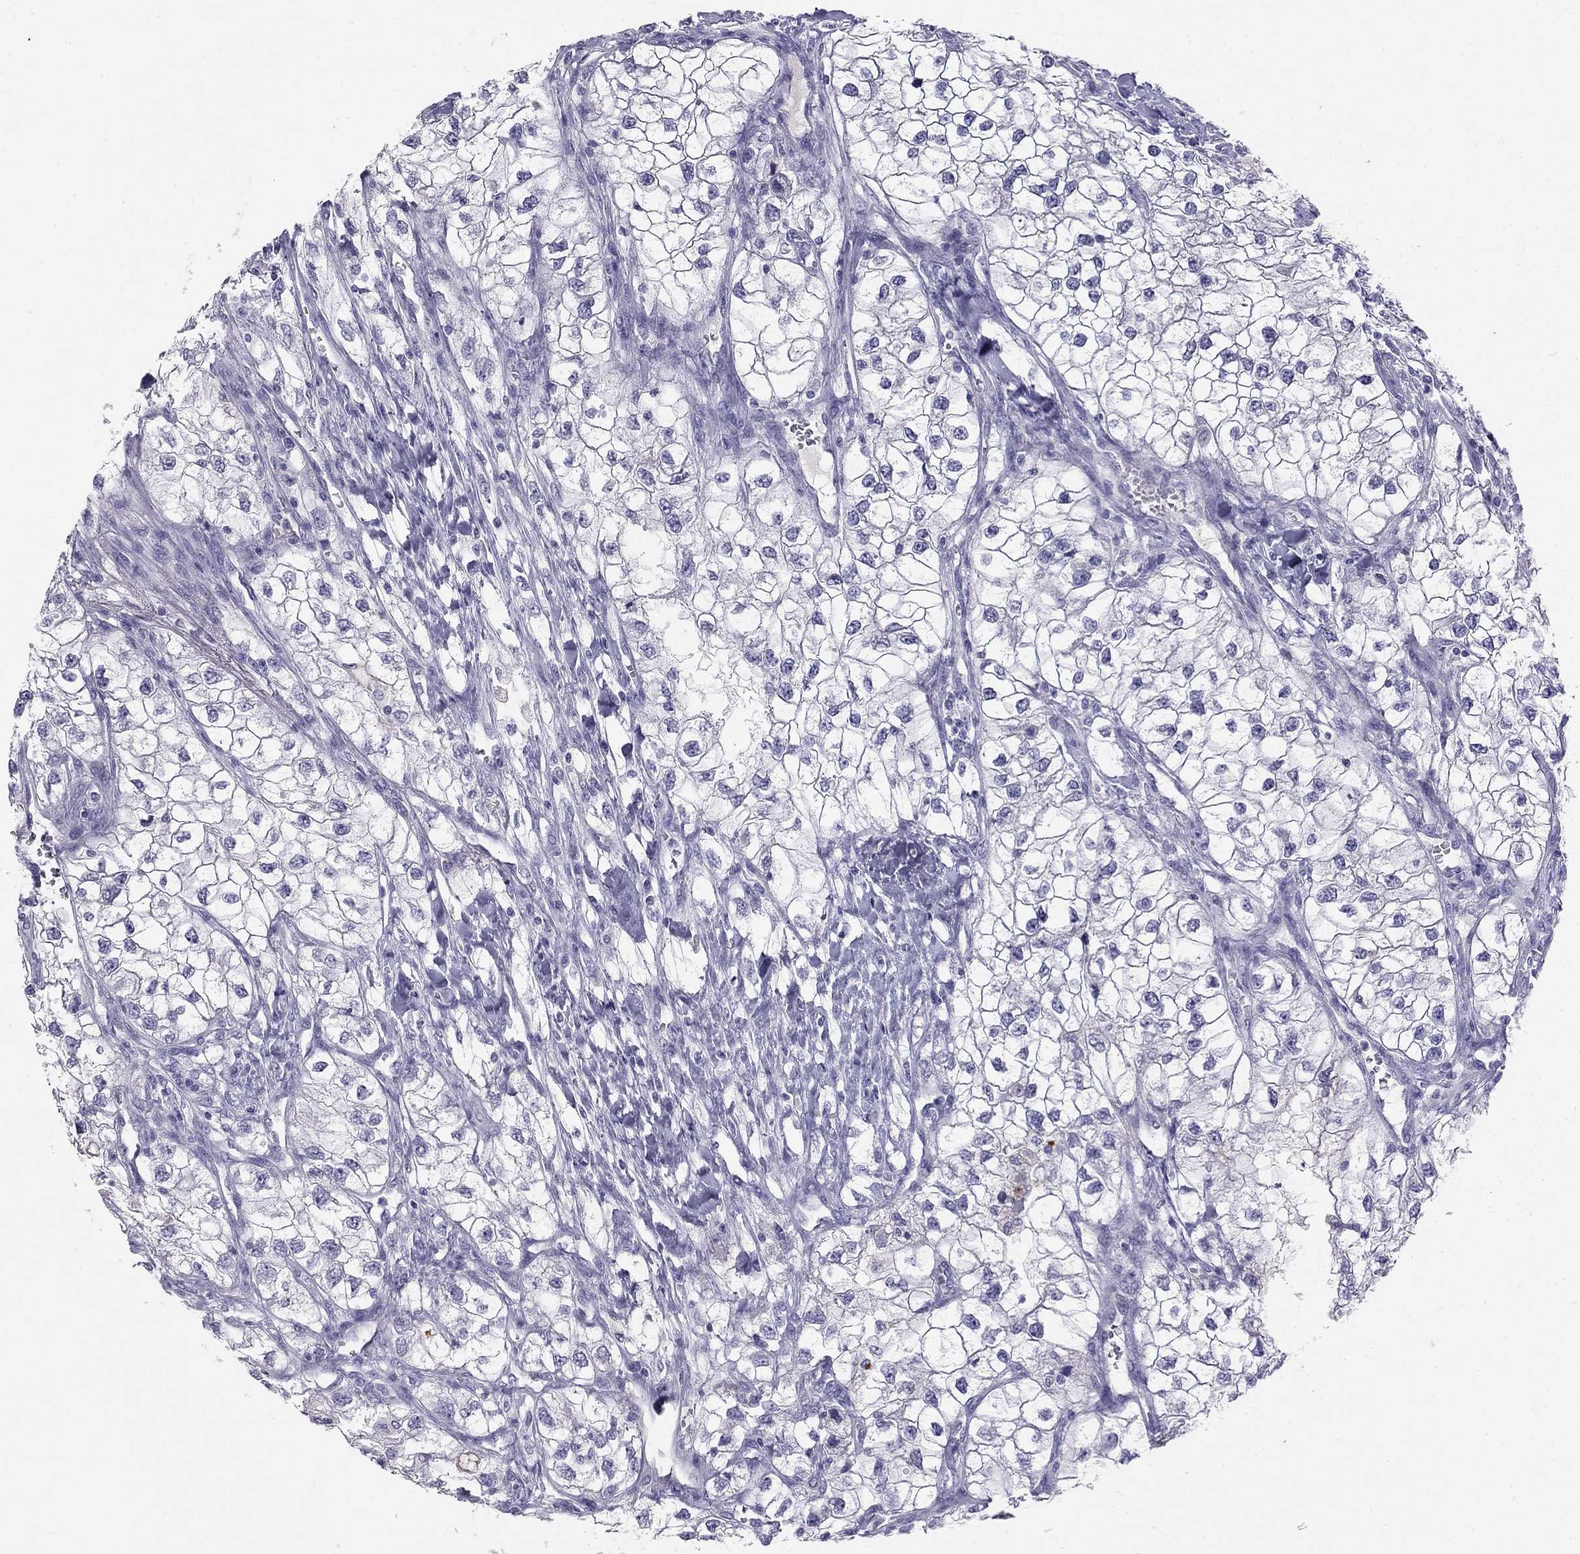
{"staining": {"intensity": "negative", "quantity": "none", "location": "none"}, "tissue": "renal cancer", "cell_type": "Tumor cells", "image_type": "cancer", "snomed": [{"axis": "morphology", "description": "Adenocarcinoma, NOS"}, {"axis": "topography", "description": "Kidney"}], "caption": "DAB (3,3'-diaminobenzidine) immunohistochemical staining of human renal cancer demonstrates no significant staining in tumor cells. Brightfield microscopy of immunohistochemistry (IHC) stained with DAB (brown) and hematoxylin (blue), captured at high magnification.", "gene": "KLRG1", "patient": {"sex": "male", "age": 59}}